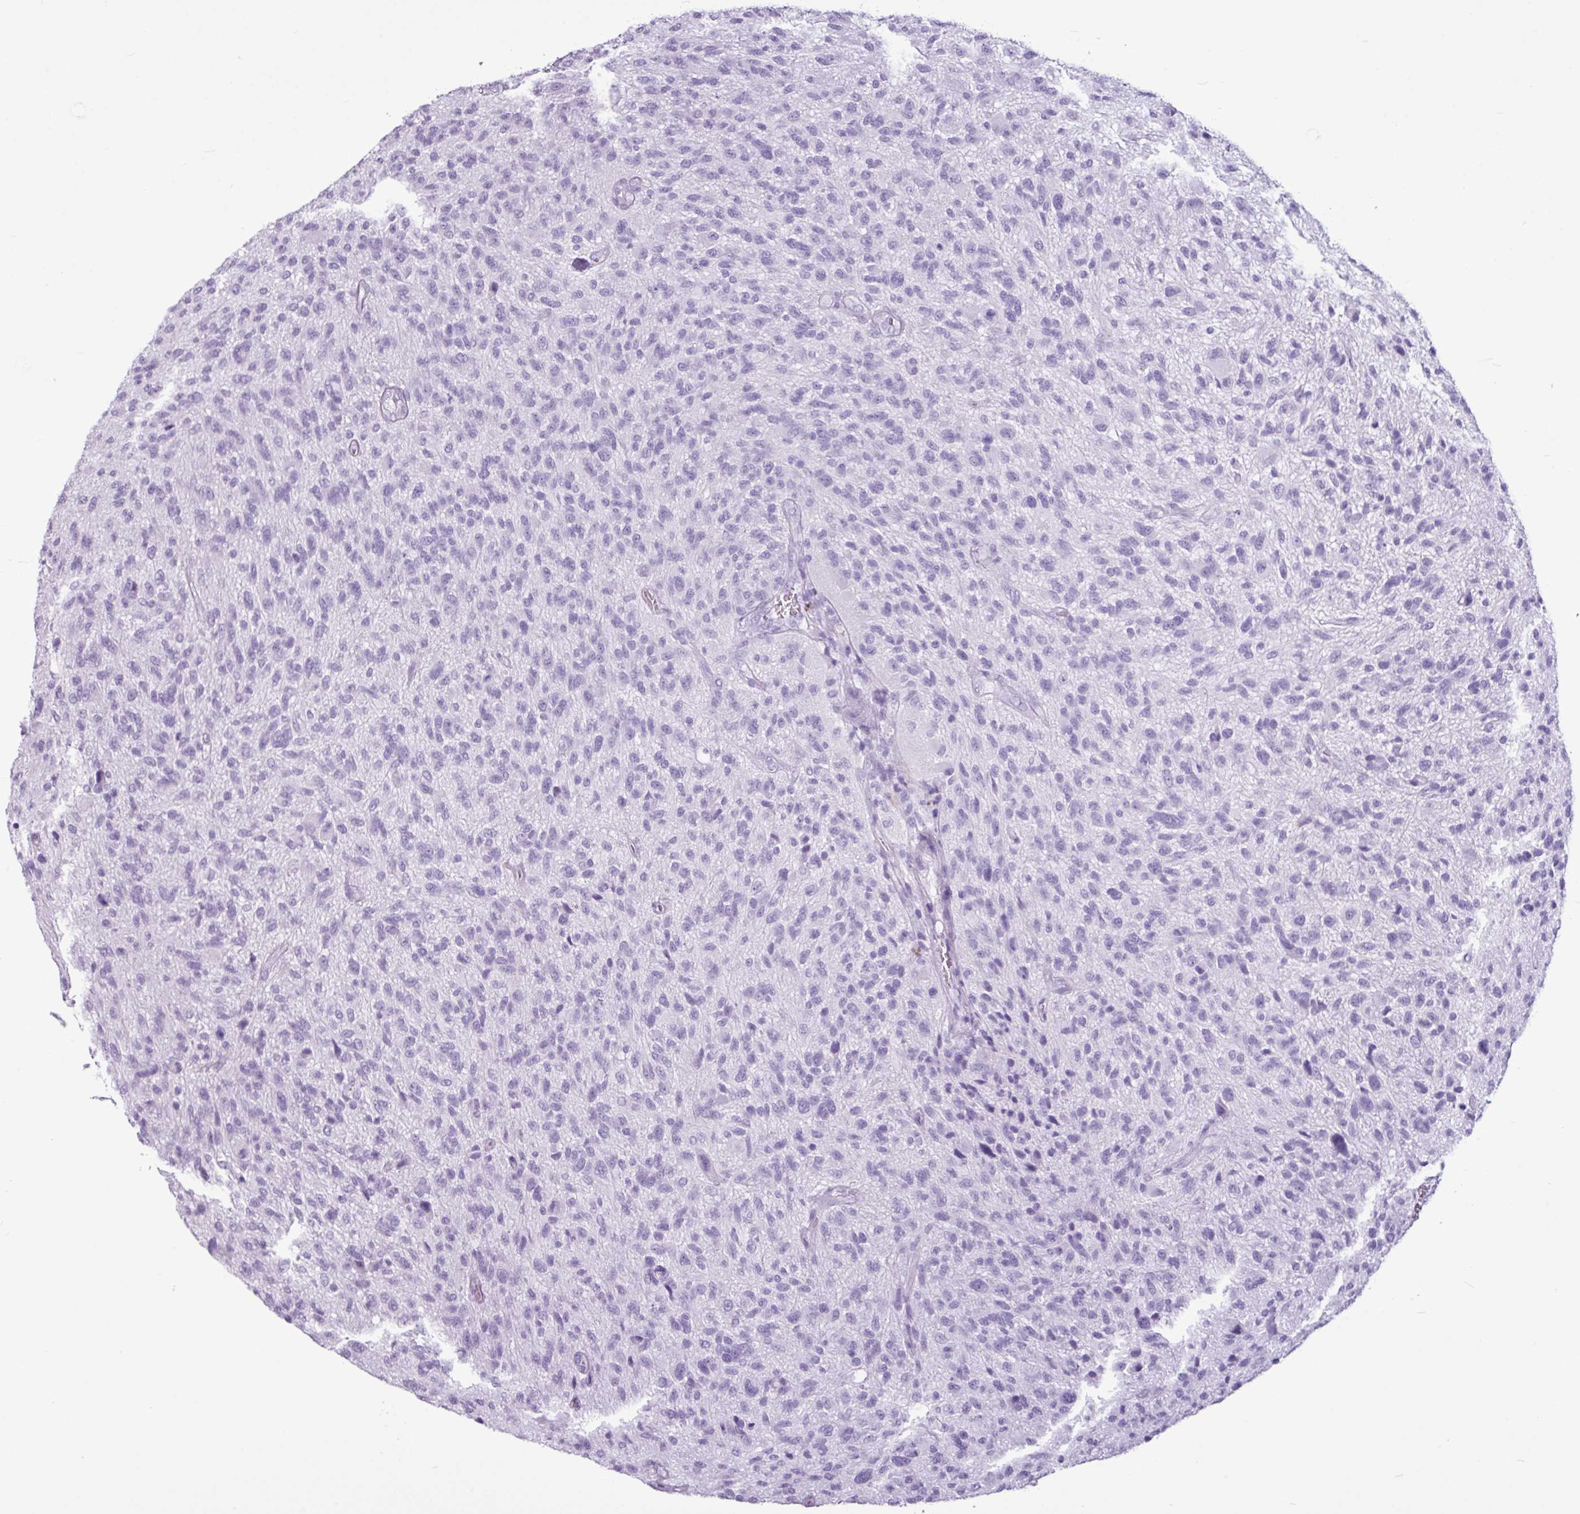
{"staining": {"intensity": "negative", "quantity": "none", "location": "none"}, "tissue": "glioma", "cell_type": "Tumor cells", "image_type": "cancer", "snomed": [{"axis": "morphology", "description": "Glioma, malignant, High grade"}, {"axis": "topography", "description": "Brain"}], "caption": "Tumor cells show no significant protein expression in glioma.", "gene": "AMY1B", "patient": {"sex": "male", "age": 47}}